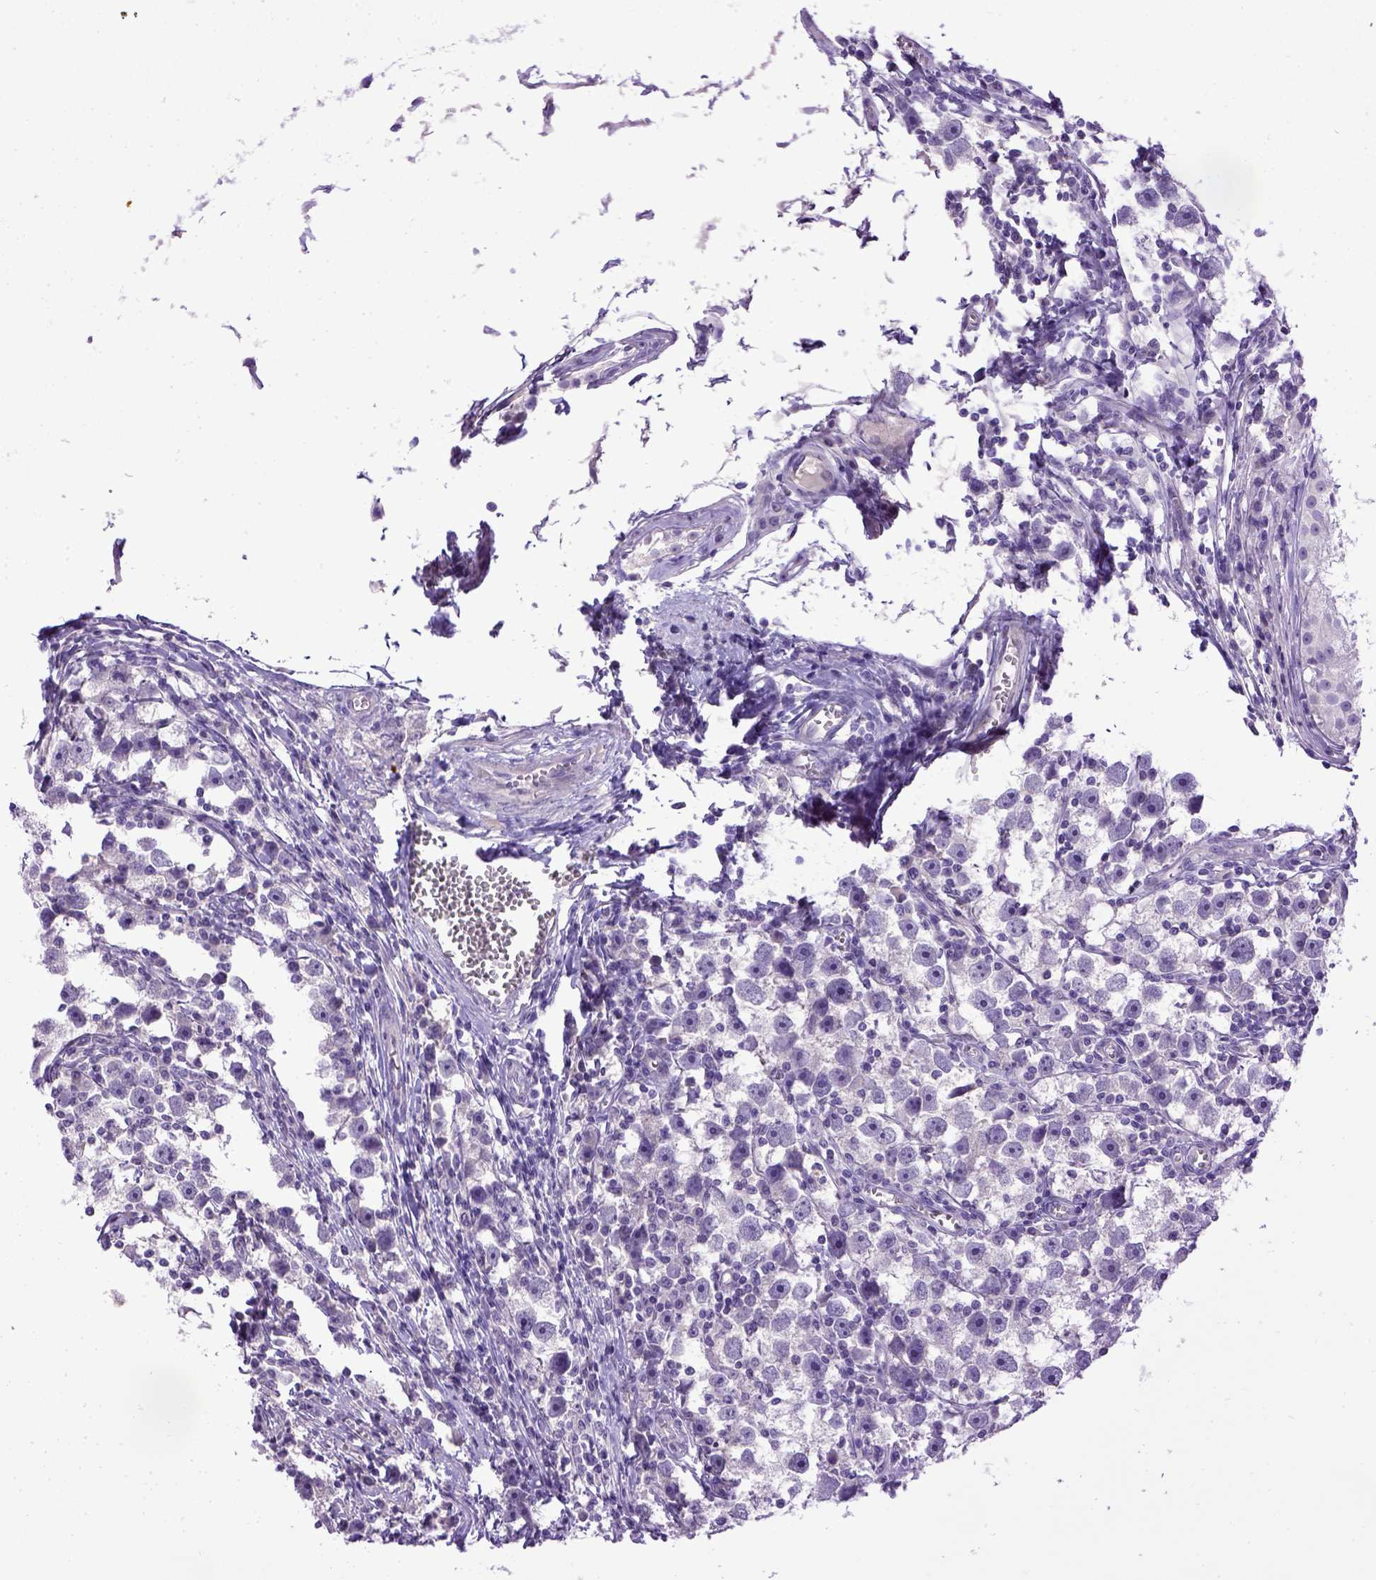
{"staining": {"intensity": "negative", "quantity": "none", "location": "none"}, "tissue": "testis cancer", "cell_type": "Tumor cells", "image_type": "cancer", "snomed": [{"axis": "morphology", "description": "Seminoma, NOS"}, {"axis": "topography", "description": "Testis"}], "caption": "Testis cancer was stained to show a protein in brown. There is no significant staining in tumor cells.", "gene": "CDH1", "patient": {"sex": "male", "age": 30}}